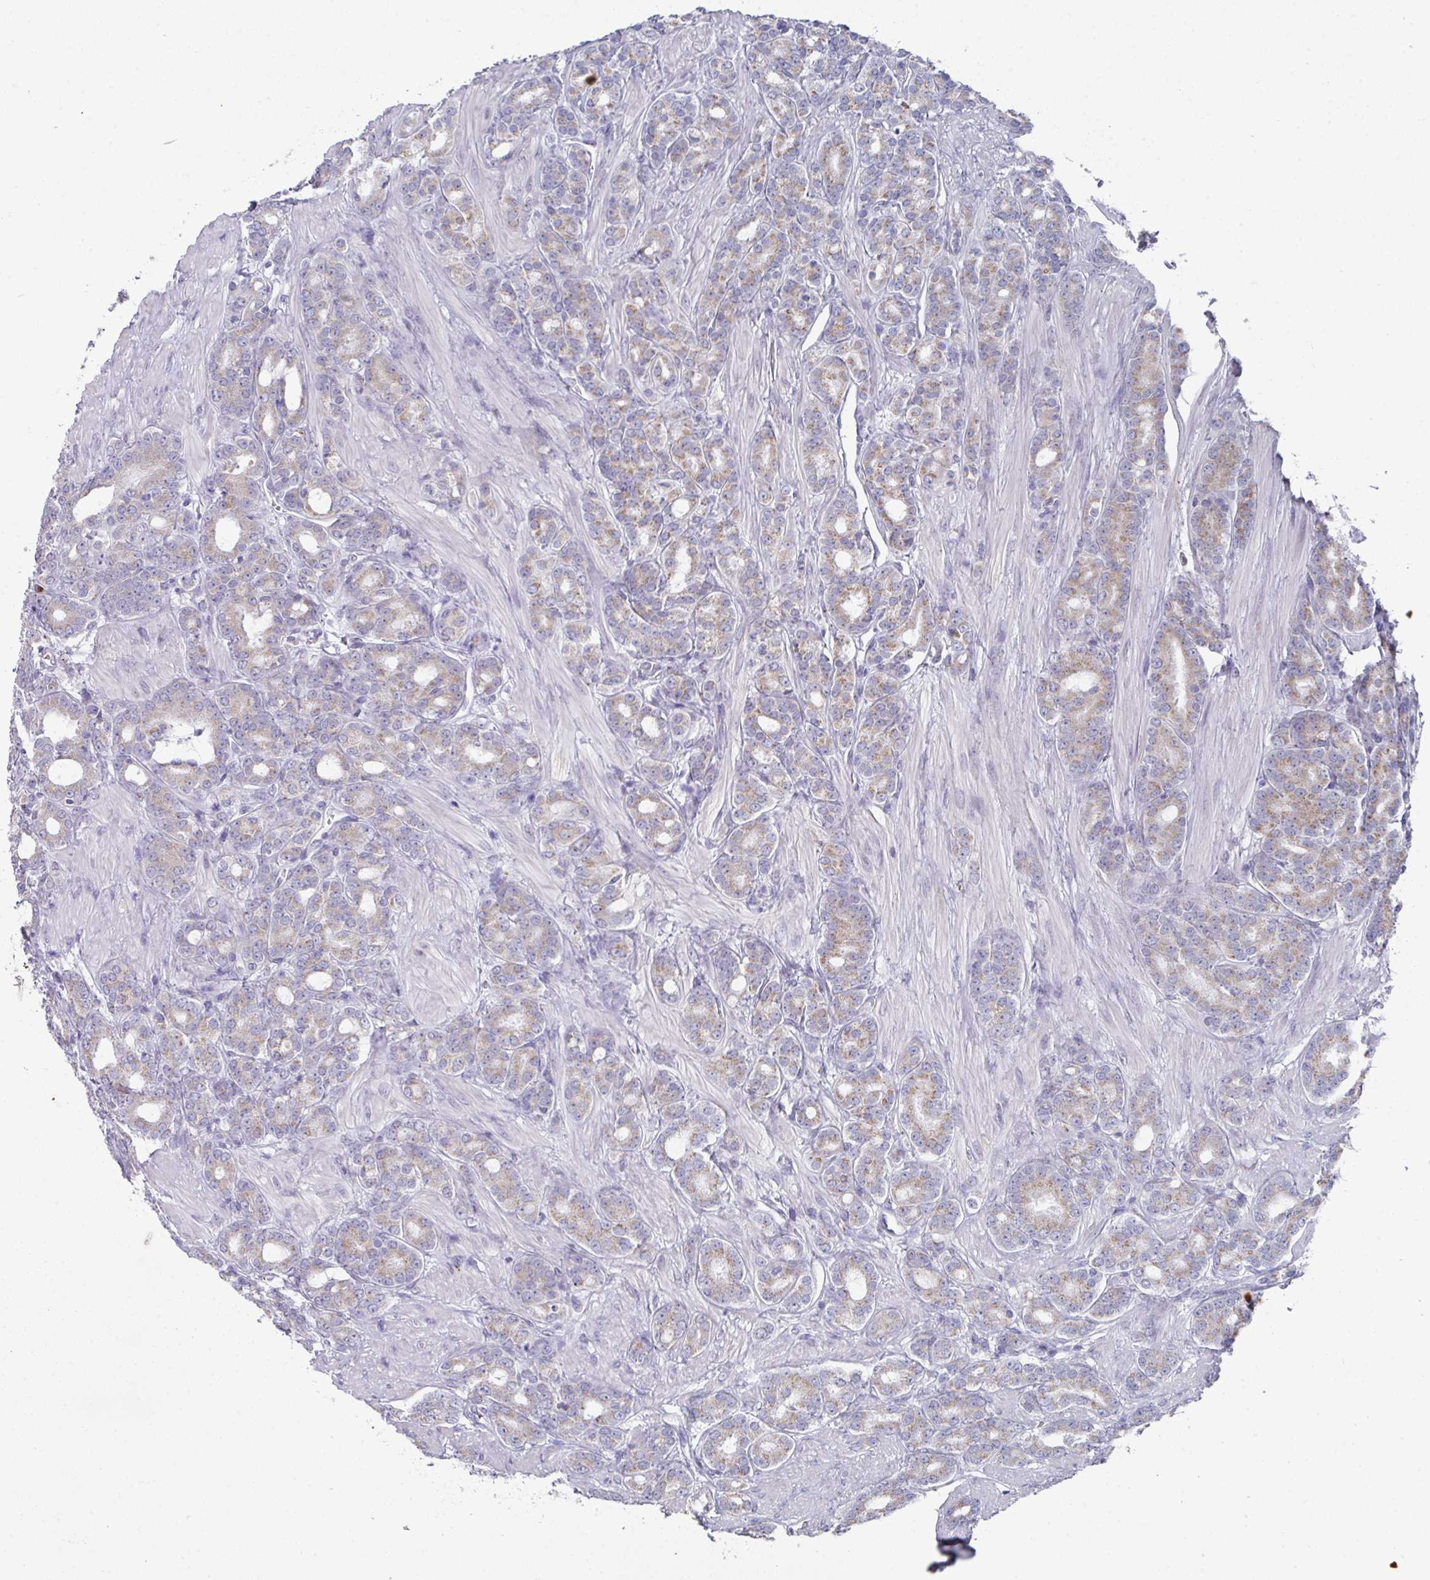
{"staining": {"intensity": "weak", "quantity": ">75%", "location": "cytoplasmic/membranous"}, "tissue": "prostate cancer", "cell_type": "Tumor cells", "image_type": "cancer", "snomed": [{"axis": "morphology", "description": "Adenocarcinoma, High grade"}, {"axis": "topography", "description": "Prostate"}], "caption": "IHC photomicrograph of neoplastic tissue: human adenocarcinoma (high-grade) (prostate) stained using immunohistochemistry (IHC) demonstrates low levels of weak protein expression localized specifically in the cytoplasmic/membranous of tumor cells, appearing as a cytoplasmic/membranous brown color.", "gene": "VKORC1L1", "patient": {"sex": "male", "age": 62}}